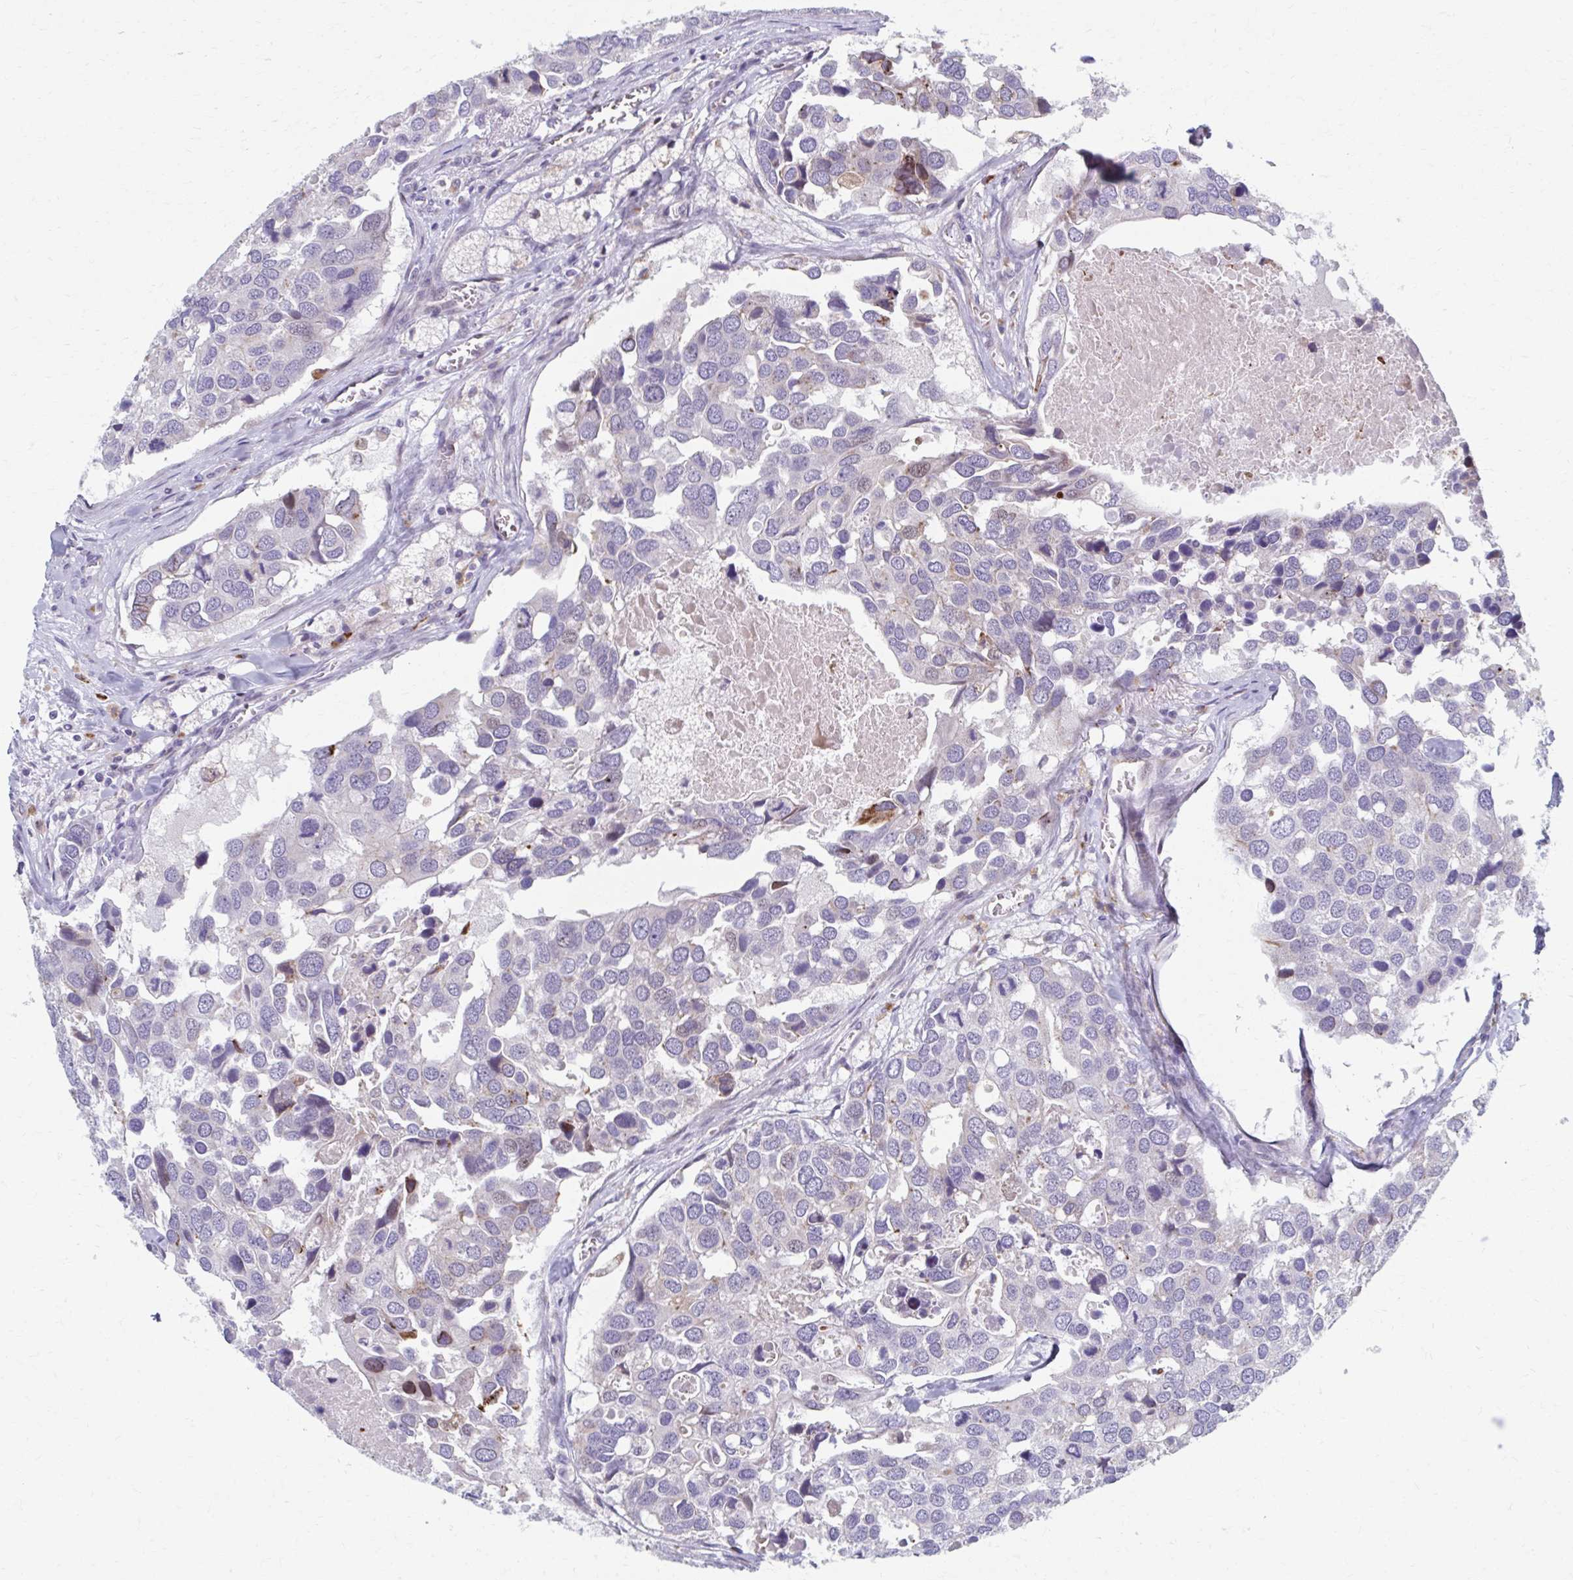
{"staining": {"intensity": "negative", "quantity": "none", "location": "none"}, "tissue": "breast cancer", "cell_type": "Tumor cells", "image_type": "cancer", "snomed": [{"axis": "morphology", "description": "Duct carcinoma"}, {"axis": "topography", "description": "Breast"}], "caption": "DAB immunohistochemical staining of human breast cancer (invasive ductal carcinoma) reveals no significant expression in tumor cells.", "gene": "ABHD16B", "patient": {"sex": "female", "age": 83}}